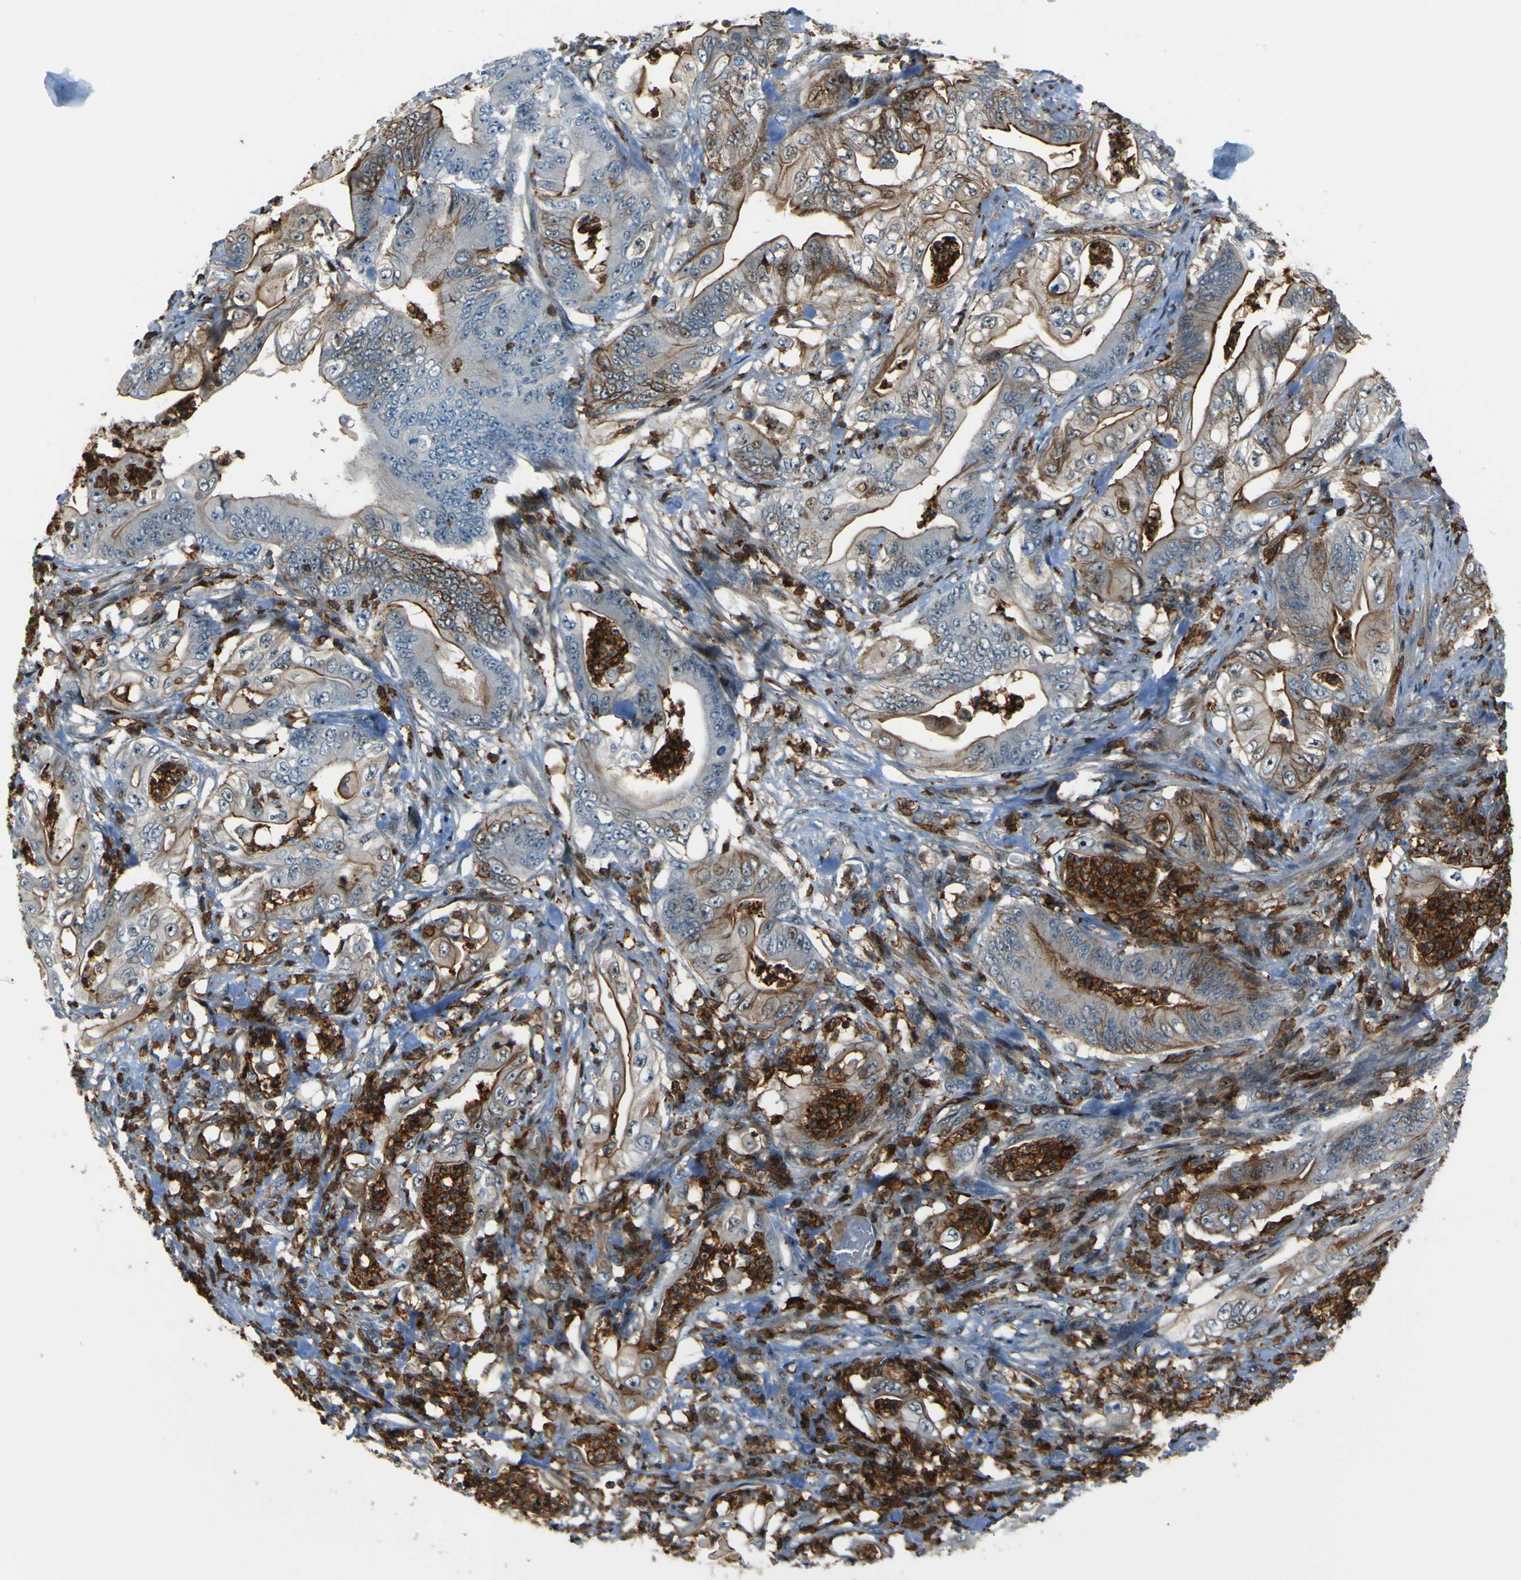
{"staining": {"intensity": "moderate", "quantity": ">75%", "location": "cytoplasmic/membranous"}, "tissue": "stomach cancer", "cell_type": "Tumor cells", "image_type": "cancer", "snomed": [{"axis": "morphology", "description": "Adenocarcinoma, NOS"}, {"axis": "topography", "description": "Stomach"}], "caption": "IHC histopathology image of human stomach adenocarcinoma stained for a protein (brown), which displays medium levels of moderate cytoplasmic/membranous positivity in approximately >75% of tumor cells.", "gene": "PCDHB5", "patient": {"sex": "female", "age": 73}}